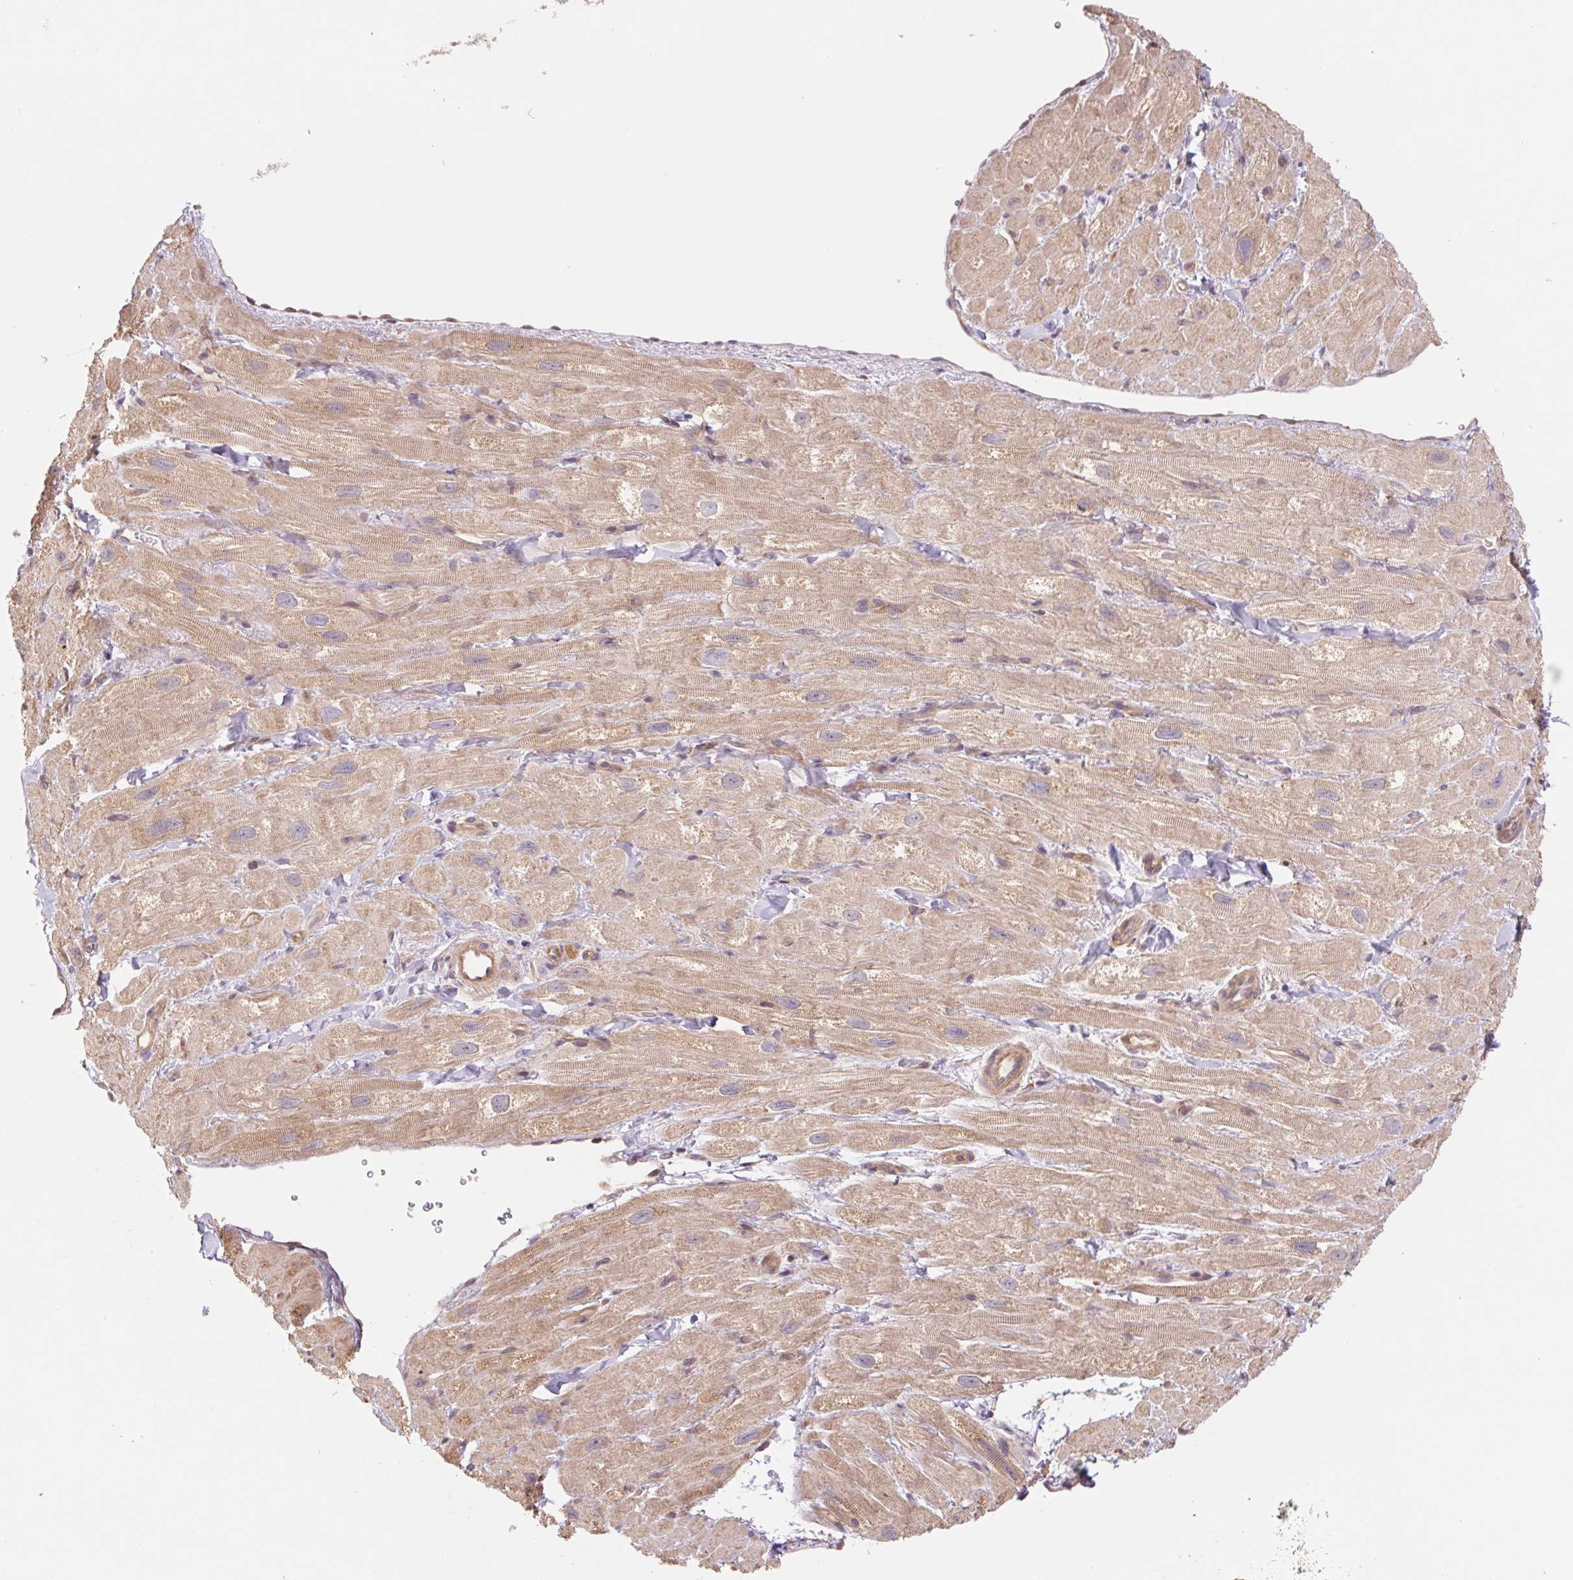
{"staining": {"intensity": "weak", "quantity": ">75%", "location": "cytoplasmic/membranous"}, "tissue": "heart muscle", "cell_type": "Cardiomyocytes", "image_type": "normal", "snomed": [{"axis": "morphology", "description": "Normal tissue, NOS"}, {"axis": "topography", "description": "Heart"}], "caption": "Immunohistochemistry (IHC) of normal heart muscle shows low levels of weak cytoplasmic/membranous positivity in about >75% of cardiomyocytes. (Brightfield microscopy of DAB IHC at high magnification).", "gene": "RRM1", "patient": {"sex": "female", "age": 62}}